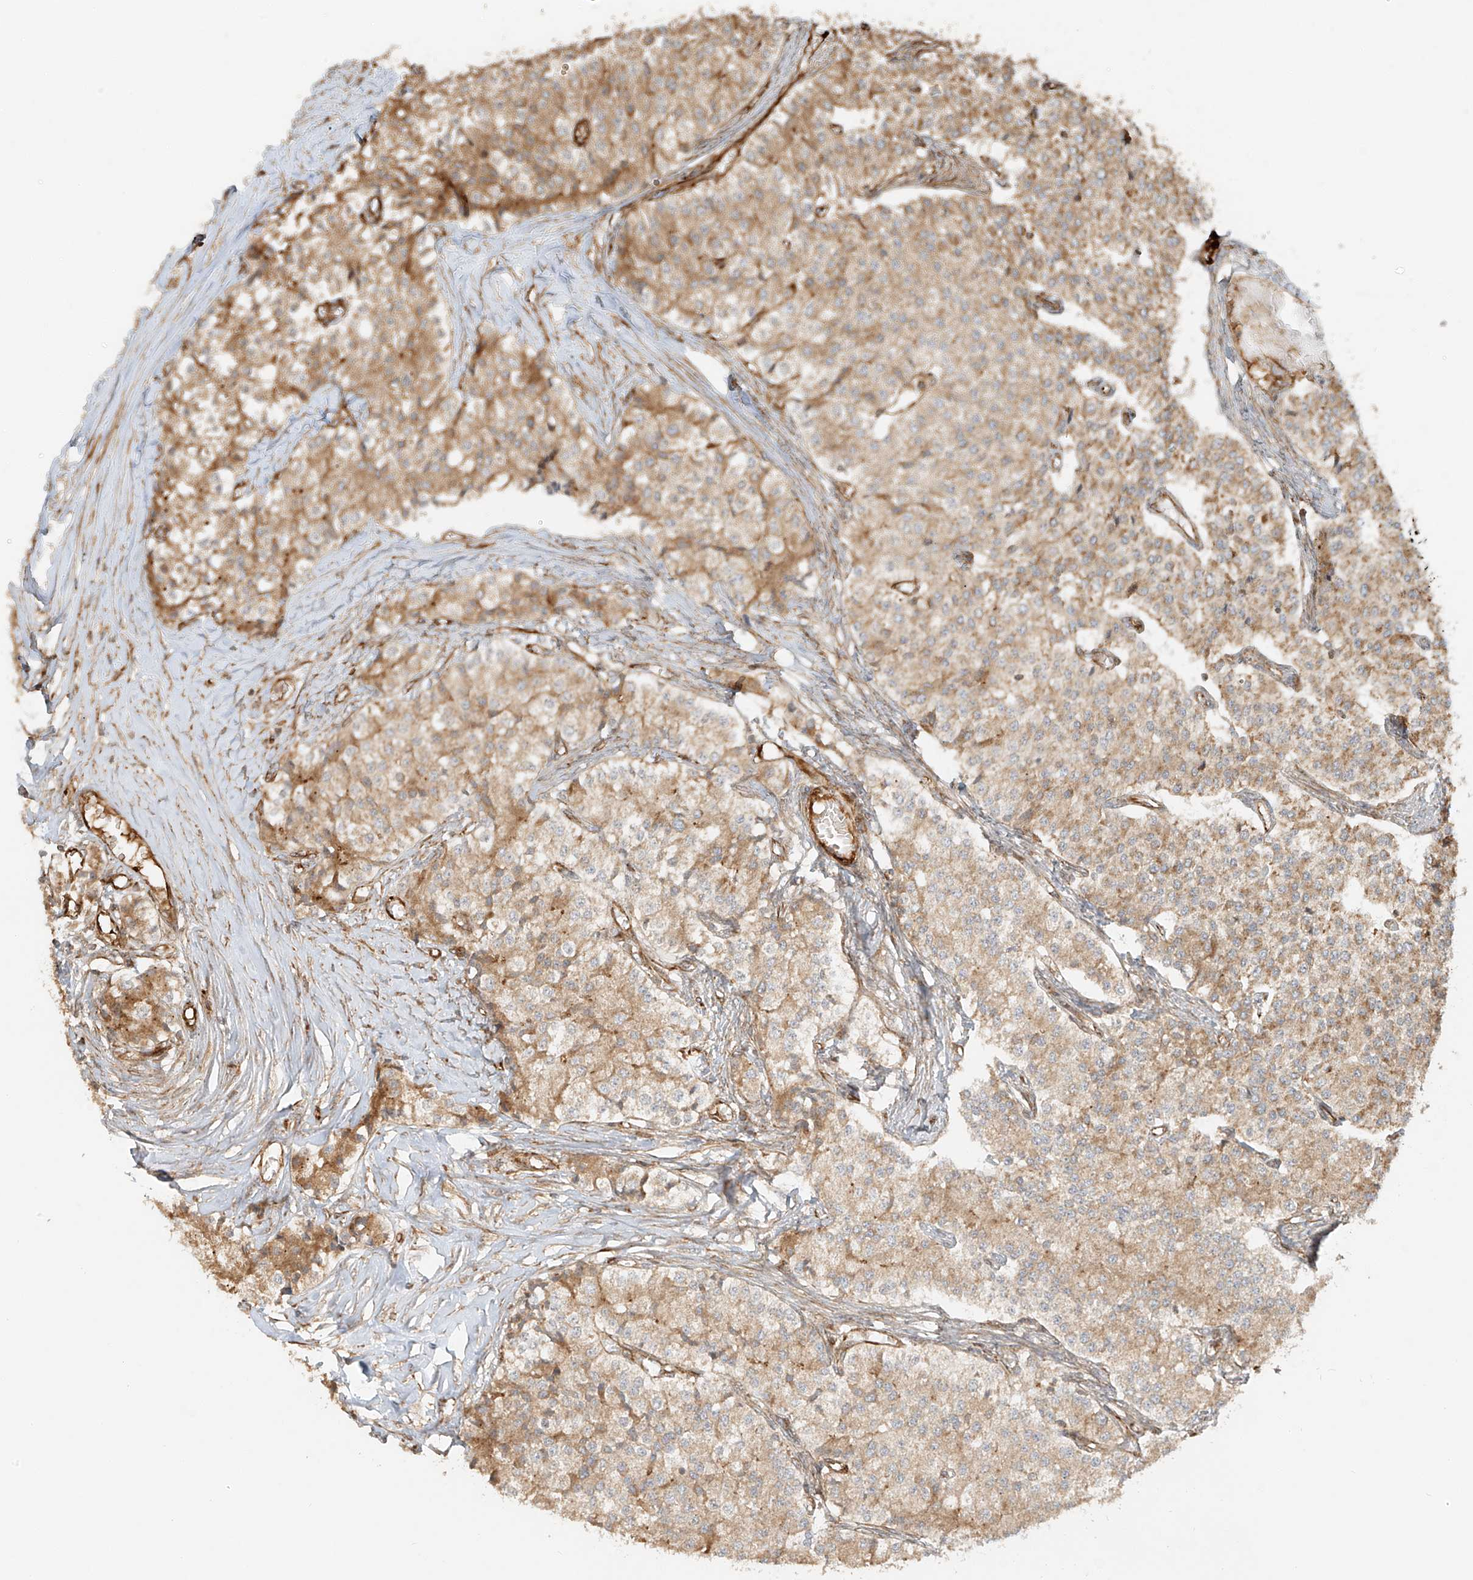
{"staining": {"intensity": "moderate", "quantity": ">75%", "location": "cytoplasmic/membranous"}, "tissue": "carcinoid", "cell_type": "Tumor cells", "image_type": "cancer", "snomed": [{"axis": "morphology", "description": "Carcinoid, malignant, NOS"}, {"axis": "topography", "description": "Colon"}], "caption": "Protein analysis of carcinoid tissue demonstrates moderate cytoplasmic/membranous staining in approximately >75% of tumor cells.", "gene": "MIPEP", "patient": {"sex": "female", "age": 52}}